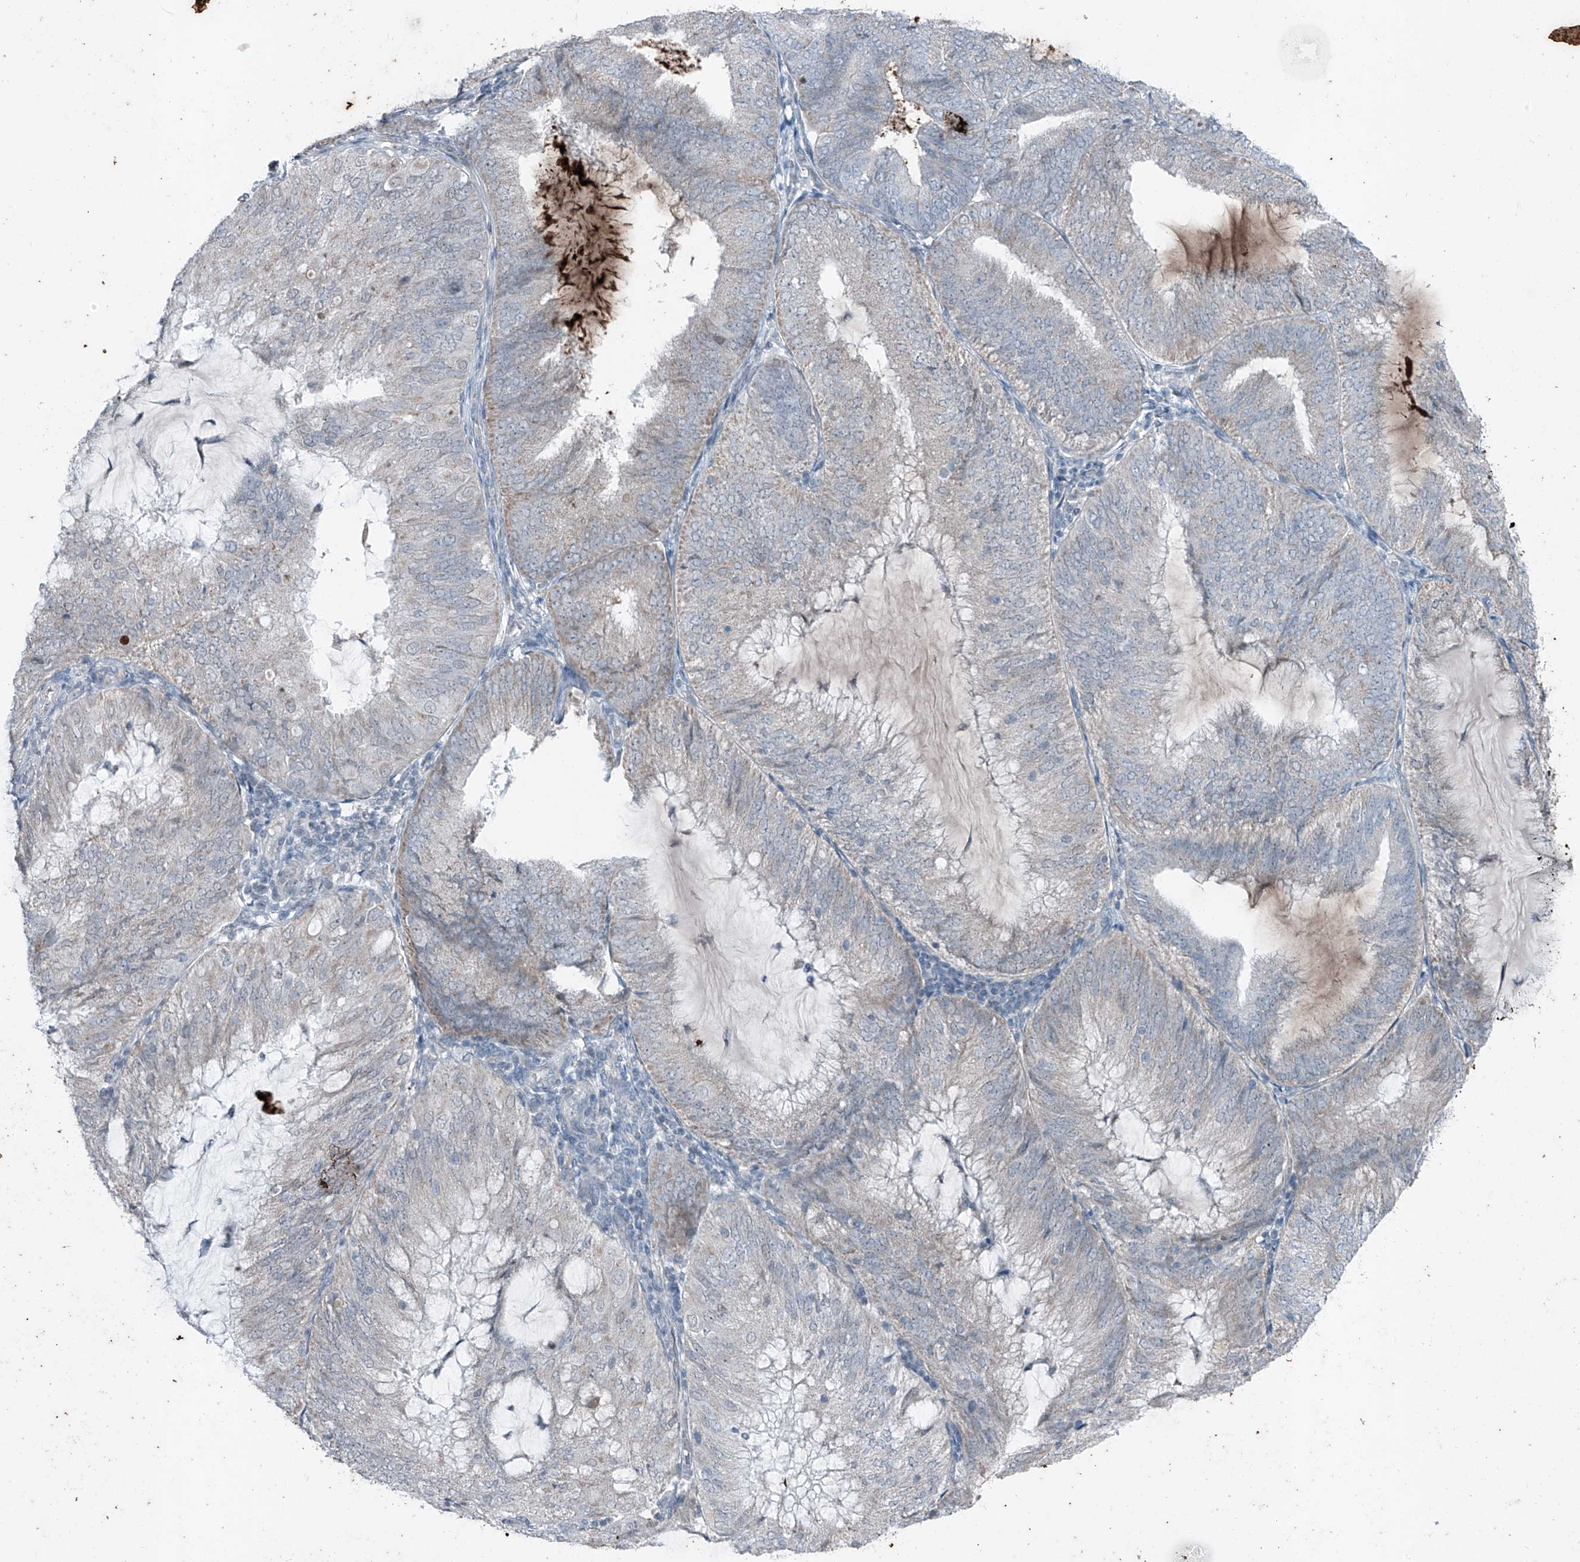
{"staining": {"intensity": "negative", "quantity": "none", "location": "none"}, "tissue": "endometrial cancer", "cell_type": "Tumor cells", "image_type": "cancer", "snomed": [{"axis": "morphology", "description": "Adenocarcinoma, NOS"}, {"axis": "topography", "description": "Endometrium"}], "caption": "Immunohistochemical staining of endometrial adenocarcinoma displays no significant staining in tumor cells.", "gene": "DYRK1B", "patient": {"sex": "female", "age": 81}}